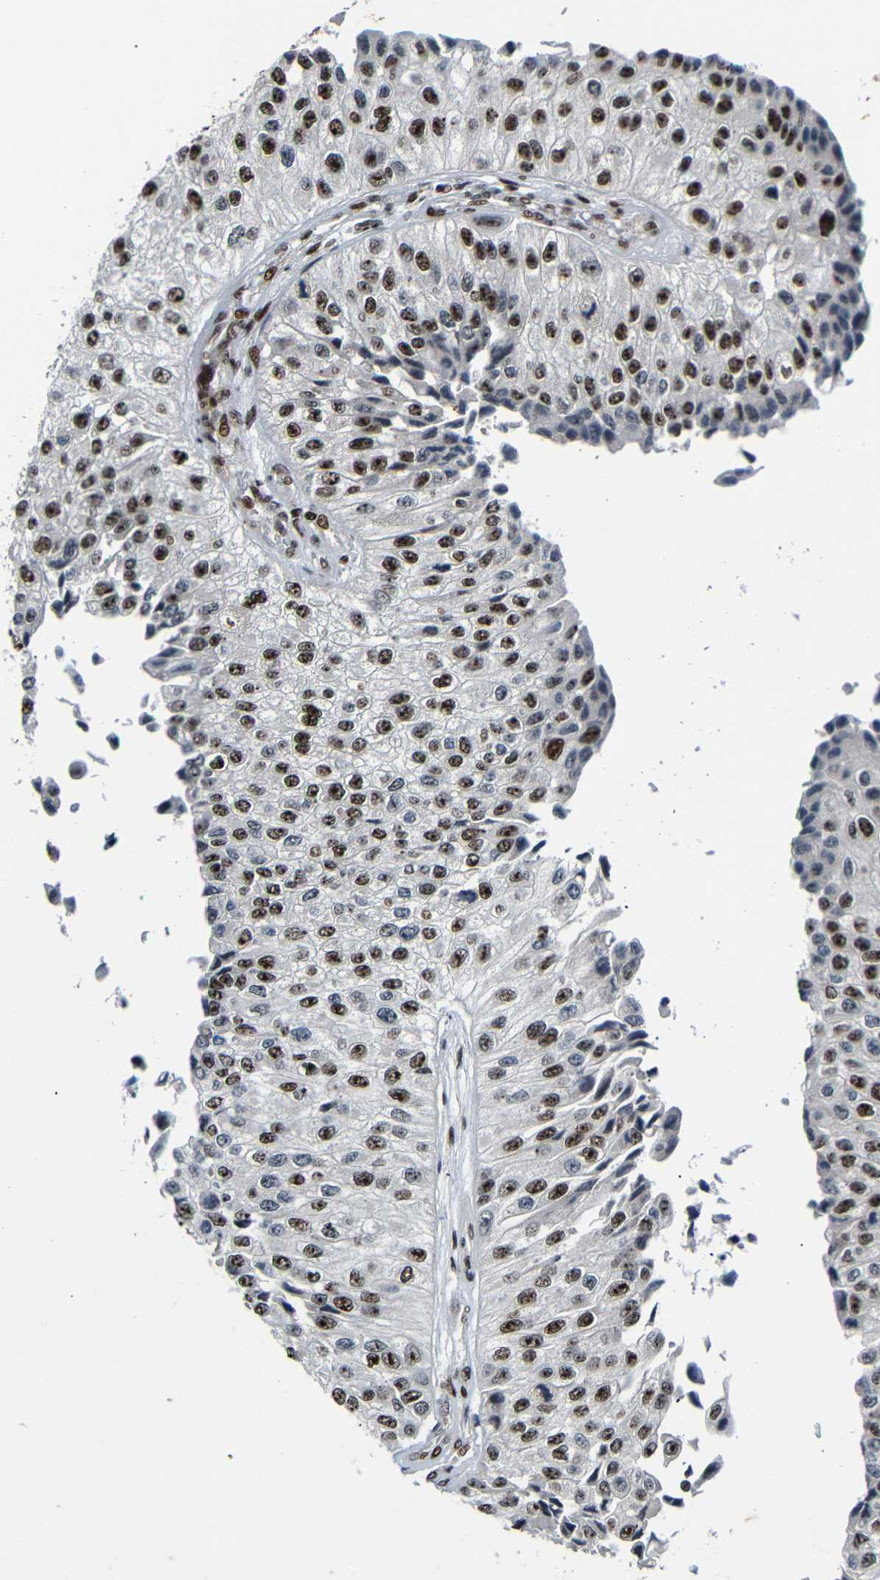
{"staining": {"intensity": "strong", "quantity": ">75%", "location": "nuclear"}, "tissue": "urothelial cancer", "cell_type": "Tumor cells", "image_type": "cancer", "snomed": [{"axis": "morphology", "description": "Urothelial carcinoma, High grade"}, {"axis": "topography", "description": "Kidney"}, {"axis": "topography", "description": "Urinary bladder"}], "caption": "Human high-grade urothelial carcinoma stained for a protein (brown) demonstrates strong nuclear positive positivity in approximately >75% of tumor cells.", "gene": "SETDB2", "patient": {"sex": "male", "age": 77}}